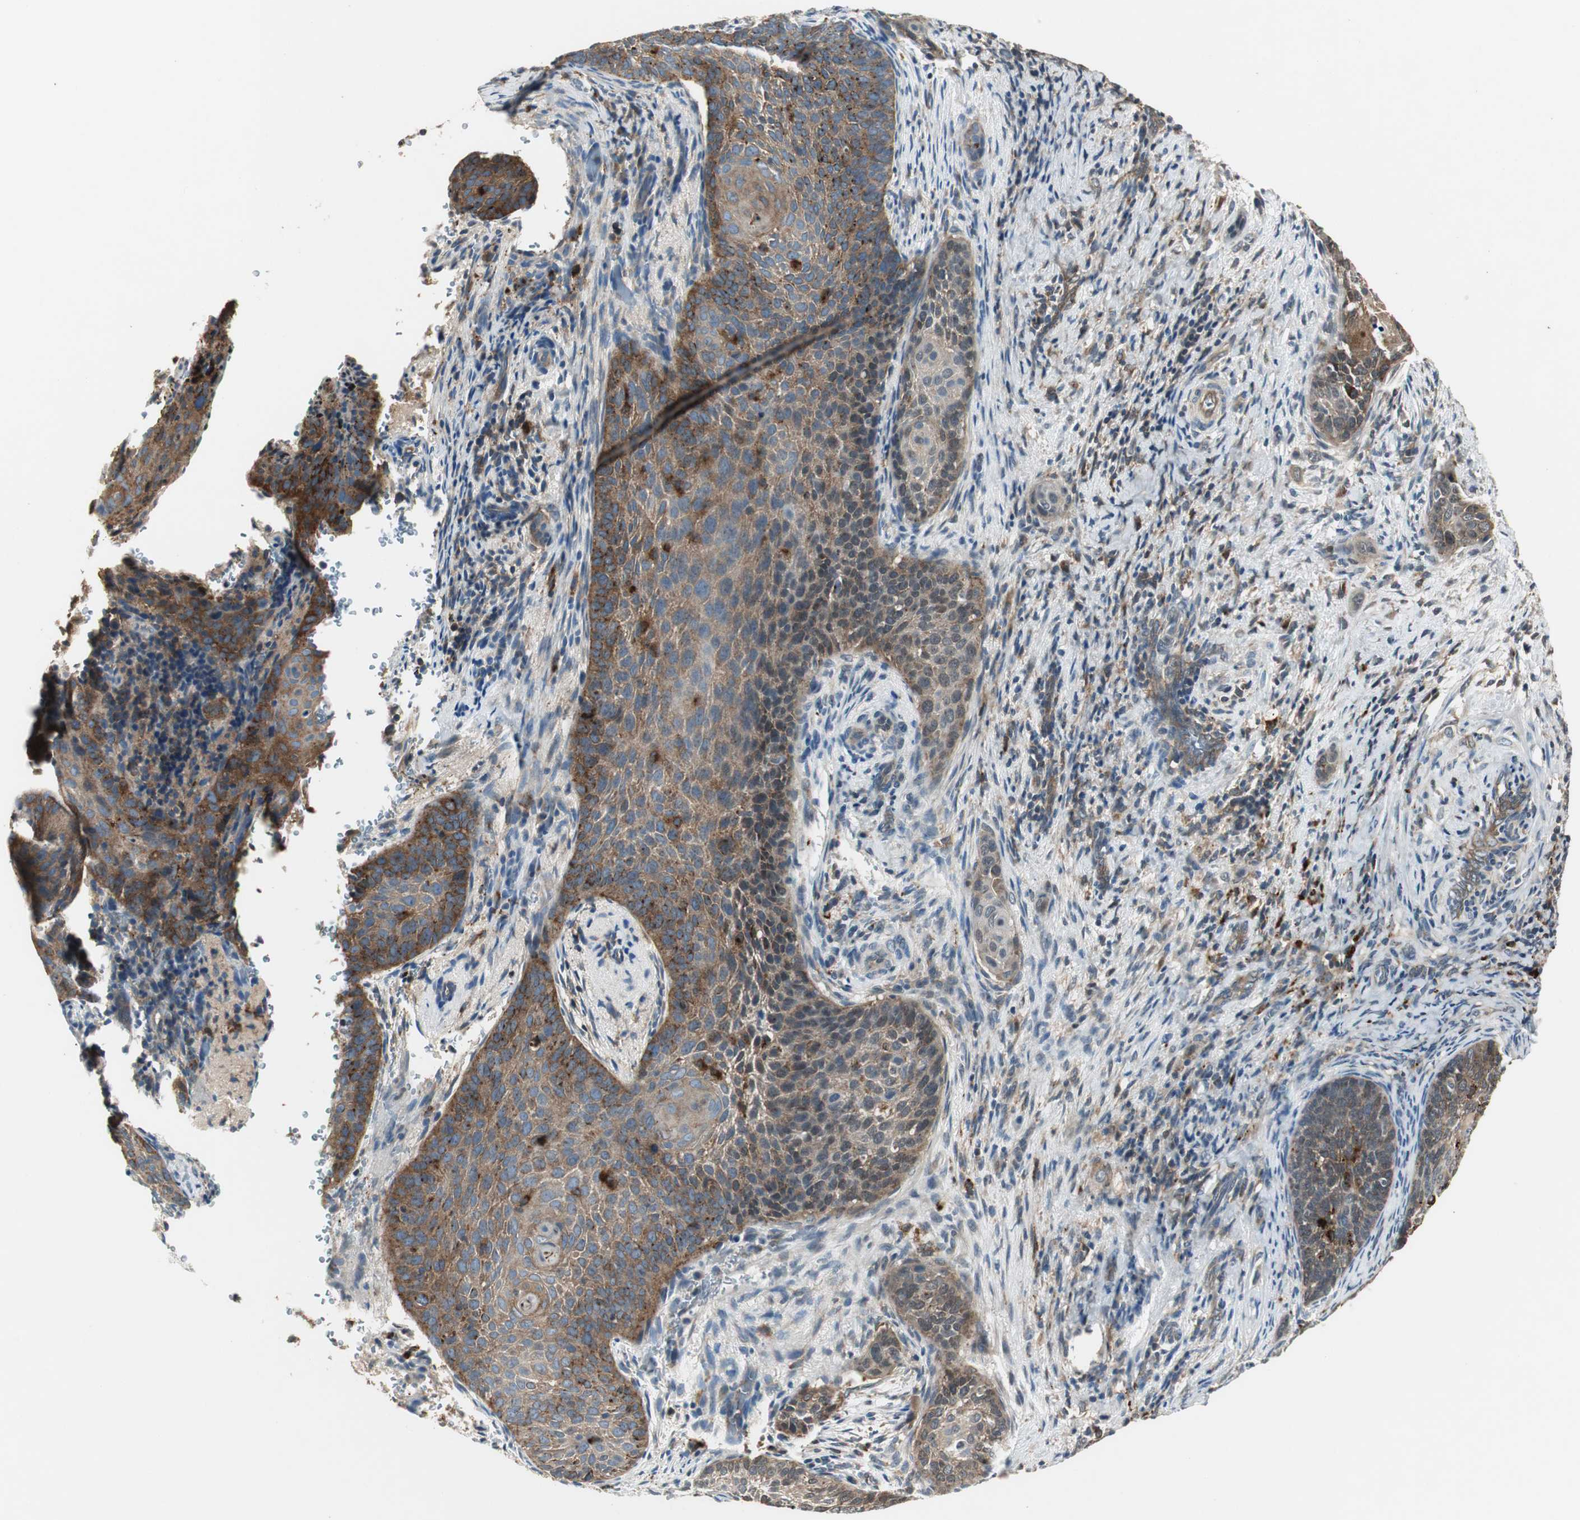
{"staining": {"intensity": "moderate", "quantity": ">75%", "location": "cytoplasmic/membranous"}, "tissue": "cervical cancer", "cell_type": "Tumor cells", "image_type": "cancer", "snomed": [{"axis": "morphology", "description": "Squamous cell carcinoma, NOS"}, {"axis": "topography", "description": "Cervix"}], "caption": "This micrograph exhibits immunohistochemistry staining of cervical cancer (squamous cell carcinoma), with medium moderate cytoplasmic/membranous staining in approximately >75% of tumor cells.", "gene": "NCK1", "patient": {"sex": "female", "age": 33}}